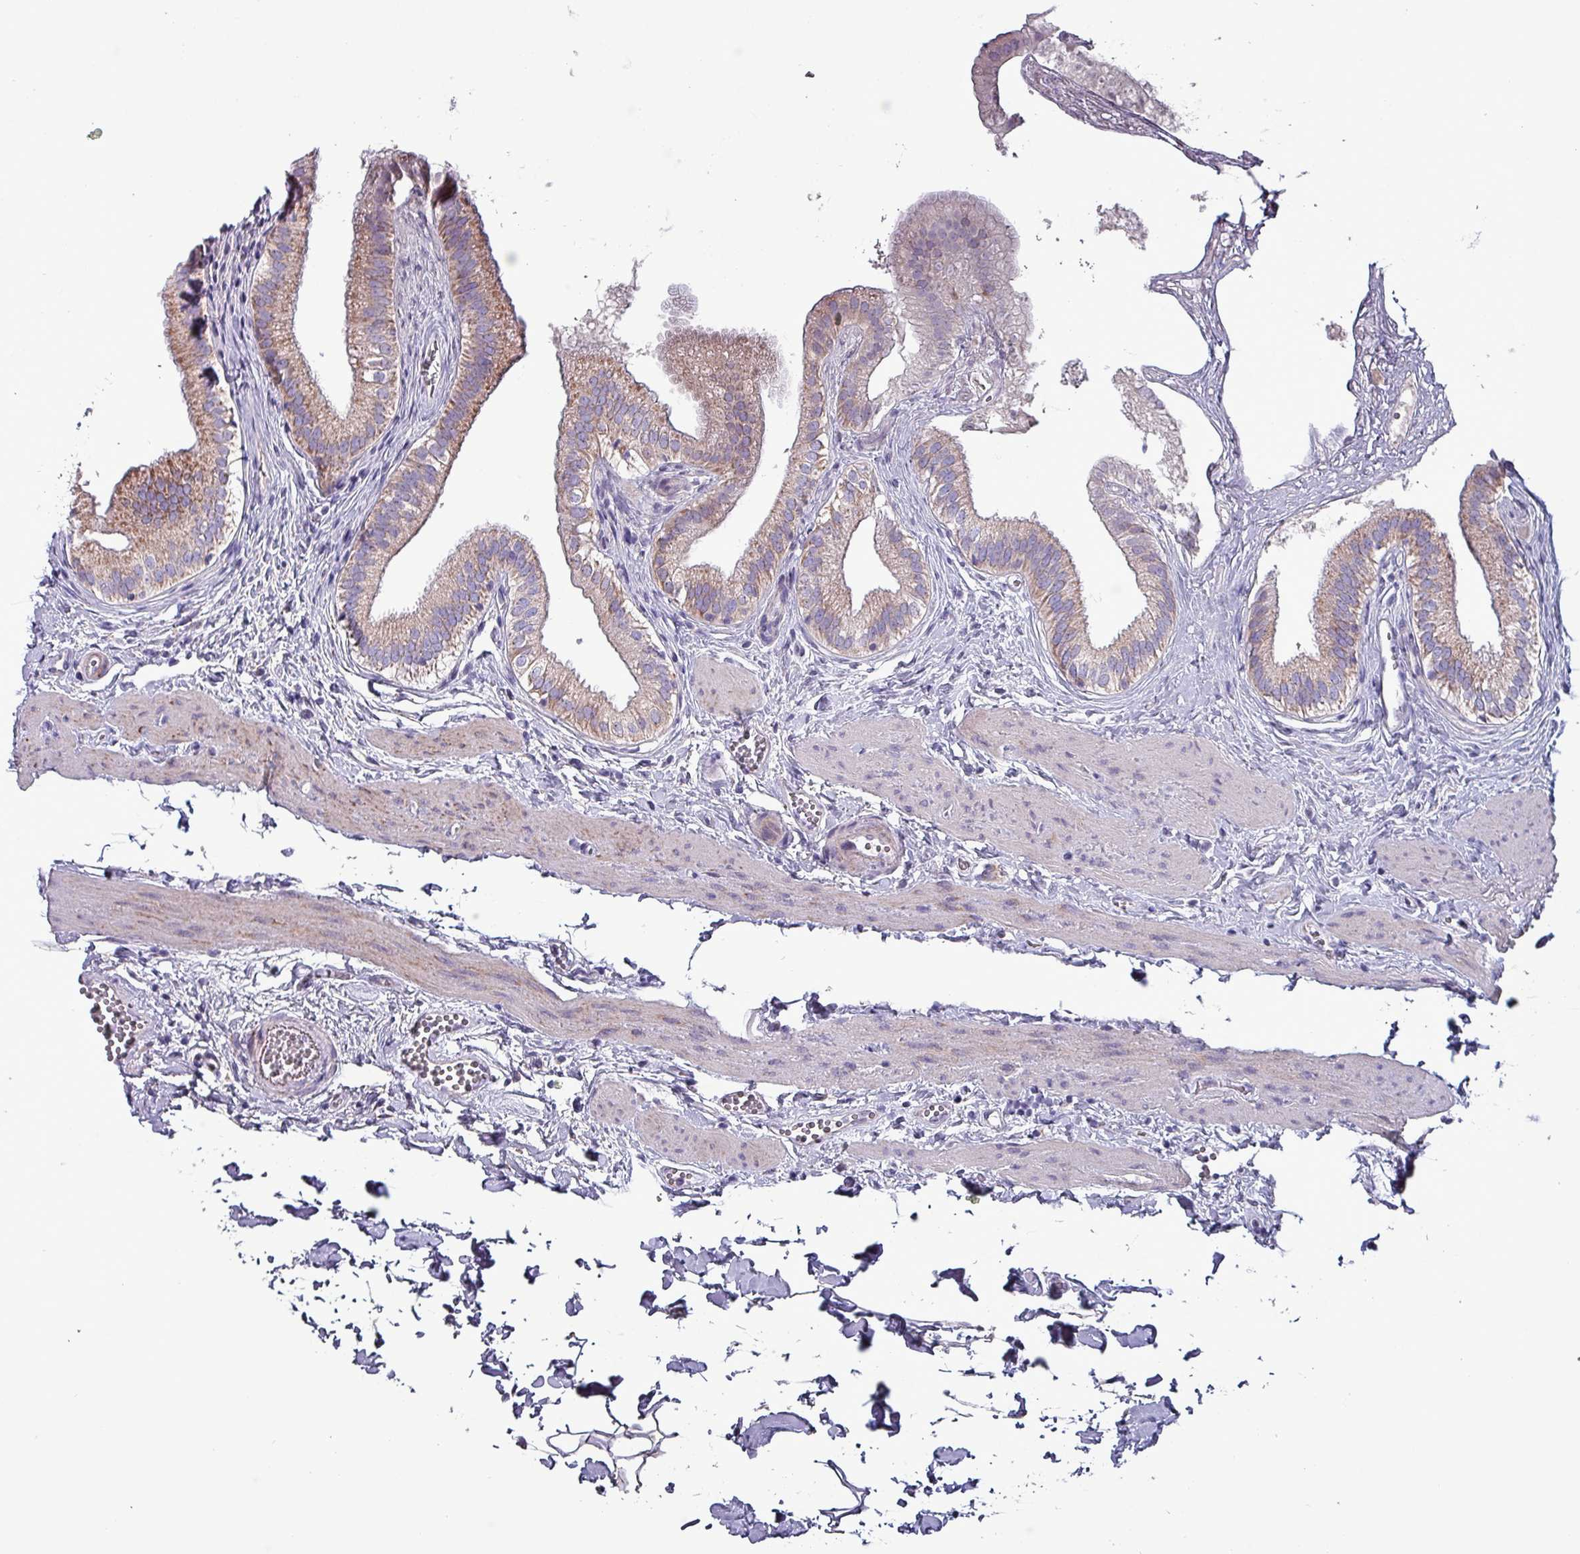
{"staining": {"intensity": "moderate", "quantity": ">75%", "location": "cytoplasmic/membranous"}, "tissue": "gallbladder", "cell_type": "Glandular cells", "image_type": "normal", "snomed": [{"axis": "morphology", "description": "Normal tissue, NOS"}, {"axis": "topography", "description": "Gallbladder"}], "caption": "Moderate cytoplasmic/membranous positivity is present in approximately >75% of glandular cells in normal gallbladder.", "gene": "HSD3B7", "patient": {"sex": "female", "age": 54}}